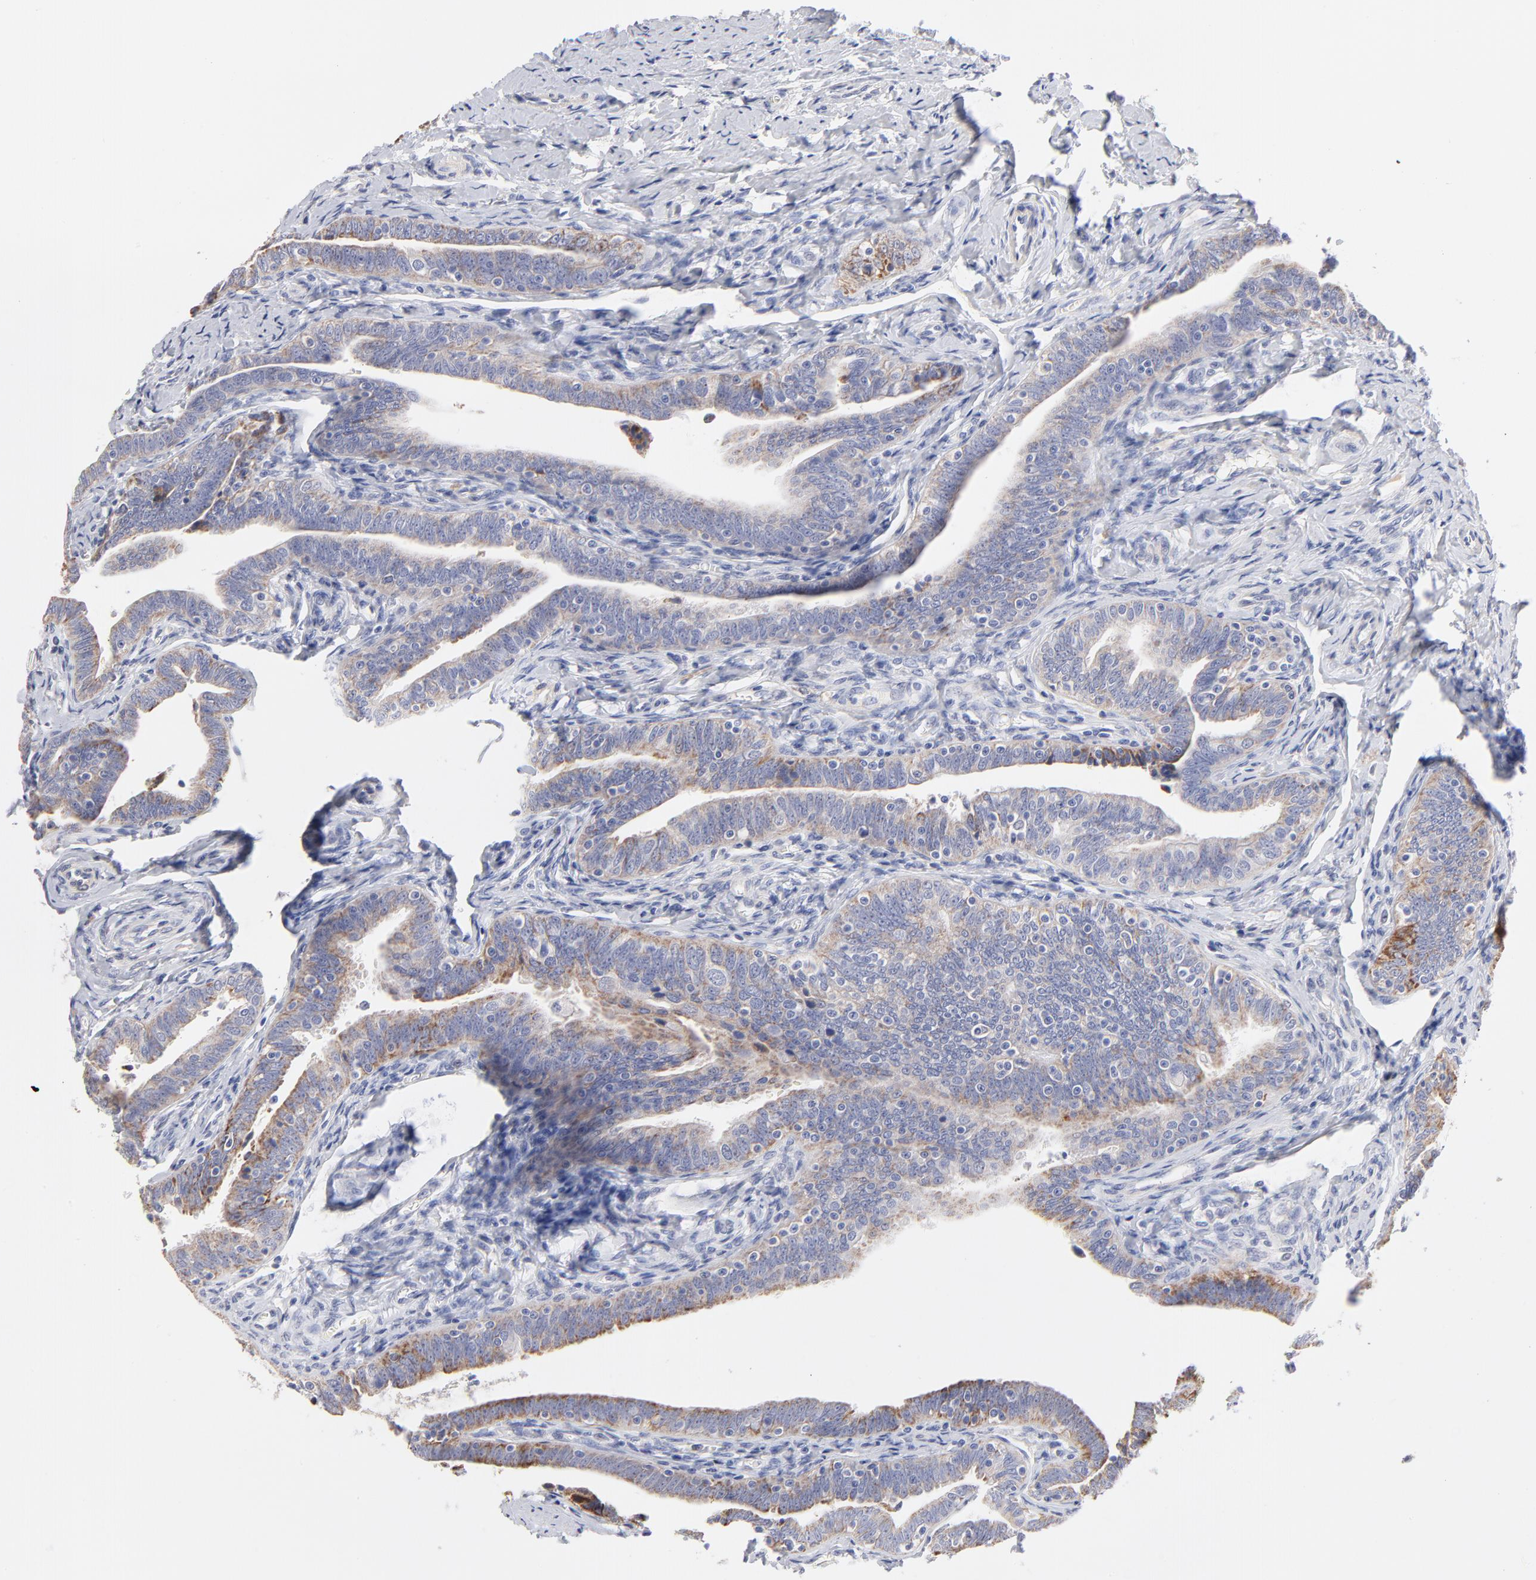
{"staining": {"intensity": "weak", "quantity": ">75%", "location": "cytoplasmic/membranous"}, "tissue": "fallopian tube", "cell_type": "Glandular cells", "image_type": "normal", "snomed": [{"axis": "morphology", "description": "Normal tissue, NOS"}, {"axis": "topography", "description": "Fallopian tube"}, {"axis": "topography", "description": "Ovary"}], "caption": "Immunohistochemistry of unremarkable fallopian tube demonstrates low levels of weak cytoplasmic/membranous expression in about >75% of glandular cells.", "gene": "TST", "patient": {"sex": "female", "age": 69}}